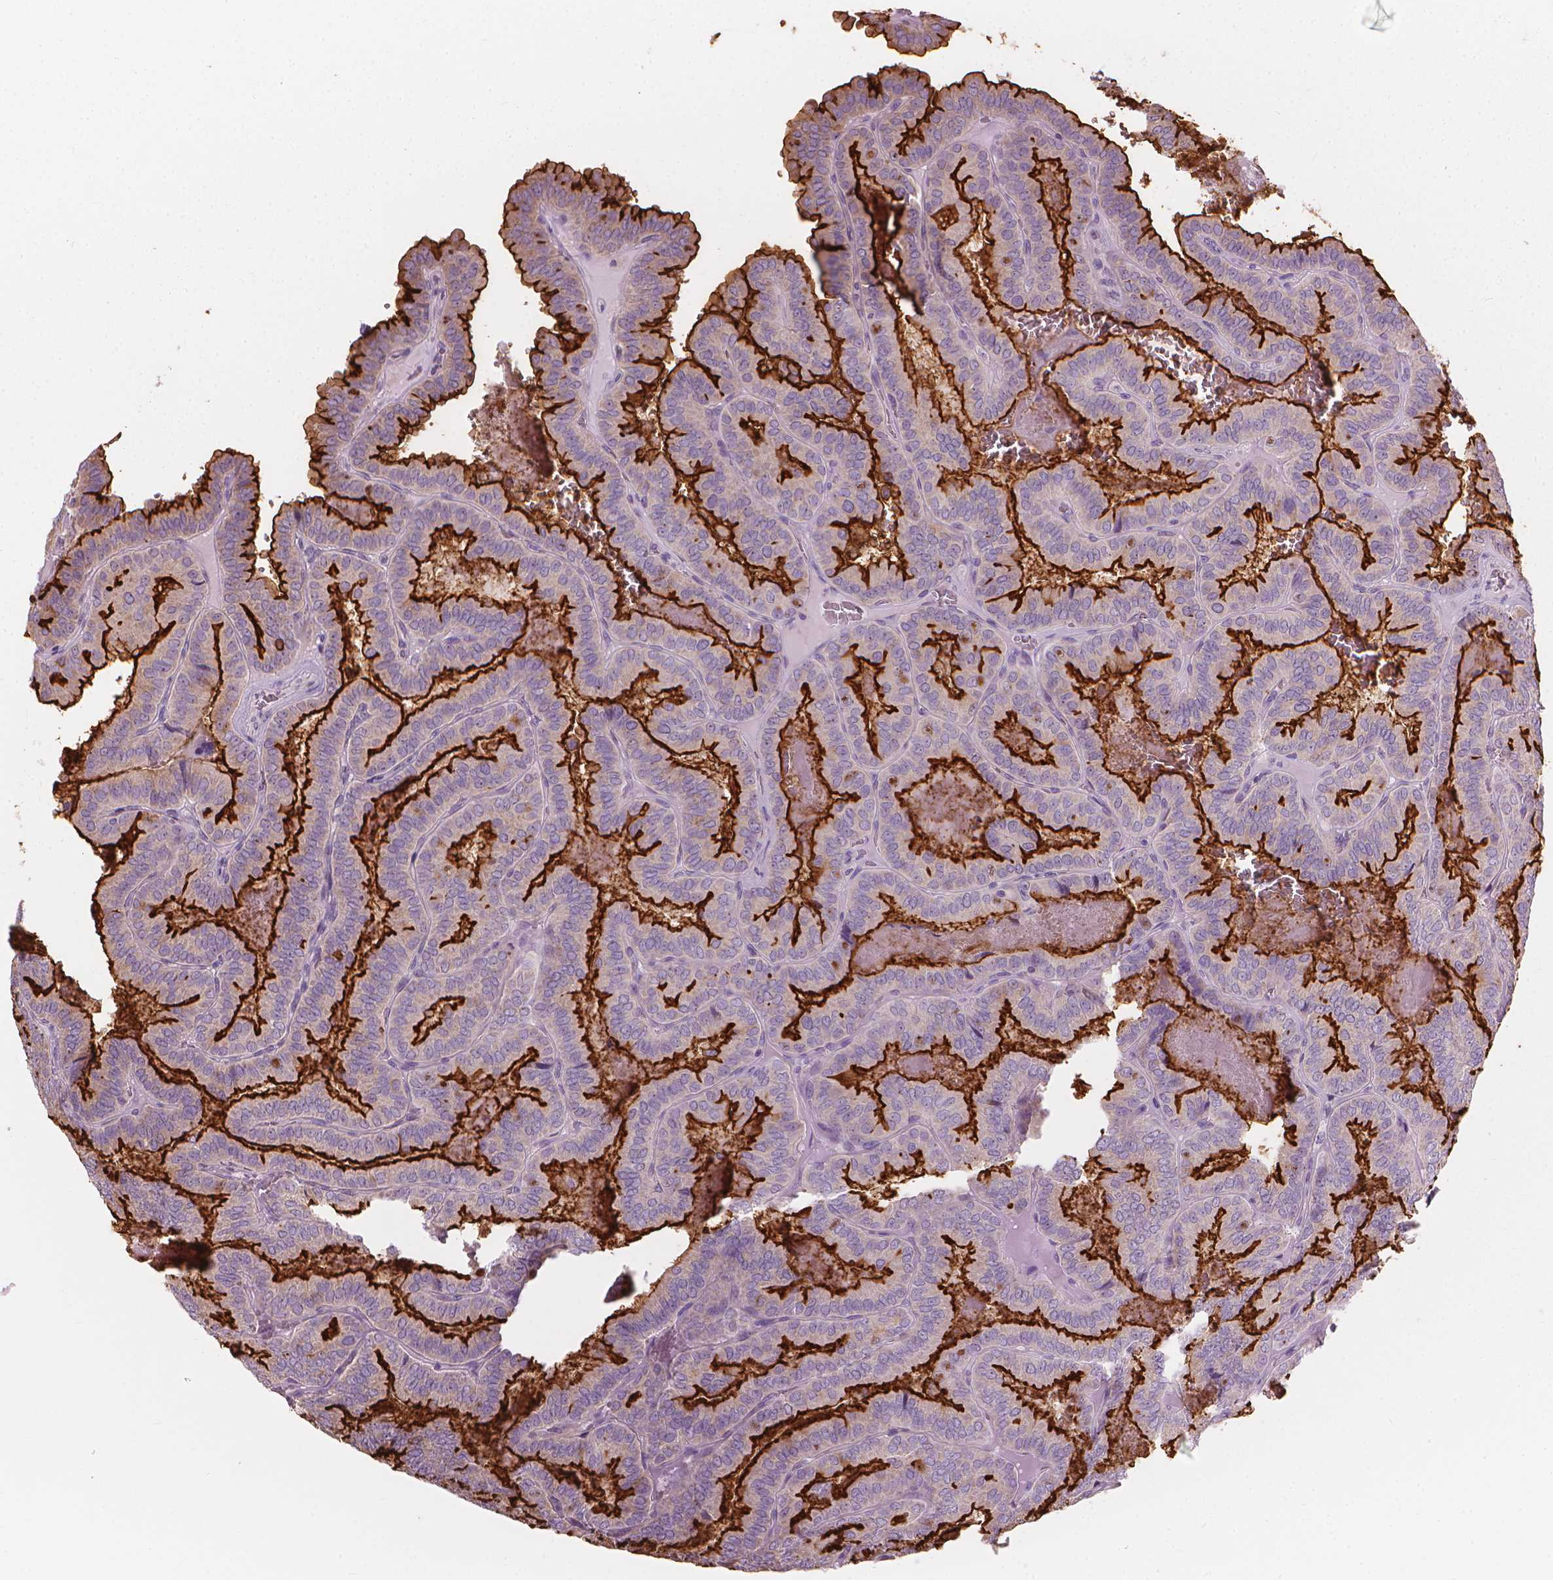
{"staining": {"intensity": "strong", "quantity": "<25%", "location": "cytoplasmic/membranous"}, "tissue": "thyroid cancer", "cell_type": "Tumor cells", "image_type": "cancer", "snomed": [{"axis": "morphology", "description": "Papillary adenocarcinoma, NOS"}, {"axis": "topography", "description": "Thyroid gland"}], "caption": "A photomicrograph of human thyroid cancer stained for a protein displays strong cytoplasmic/membranous brown staining in tumor cells. (Stains: DAB in brown, nuclei in blue, Microscopy: brightfield microscopy at high magnification).", "gene": "GPRC5A", "patient": {"sex": "female", "age": 75}}